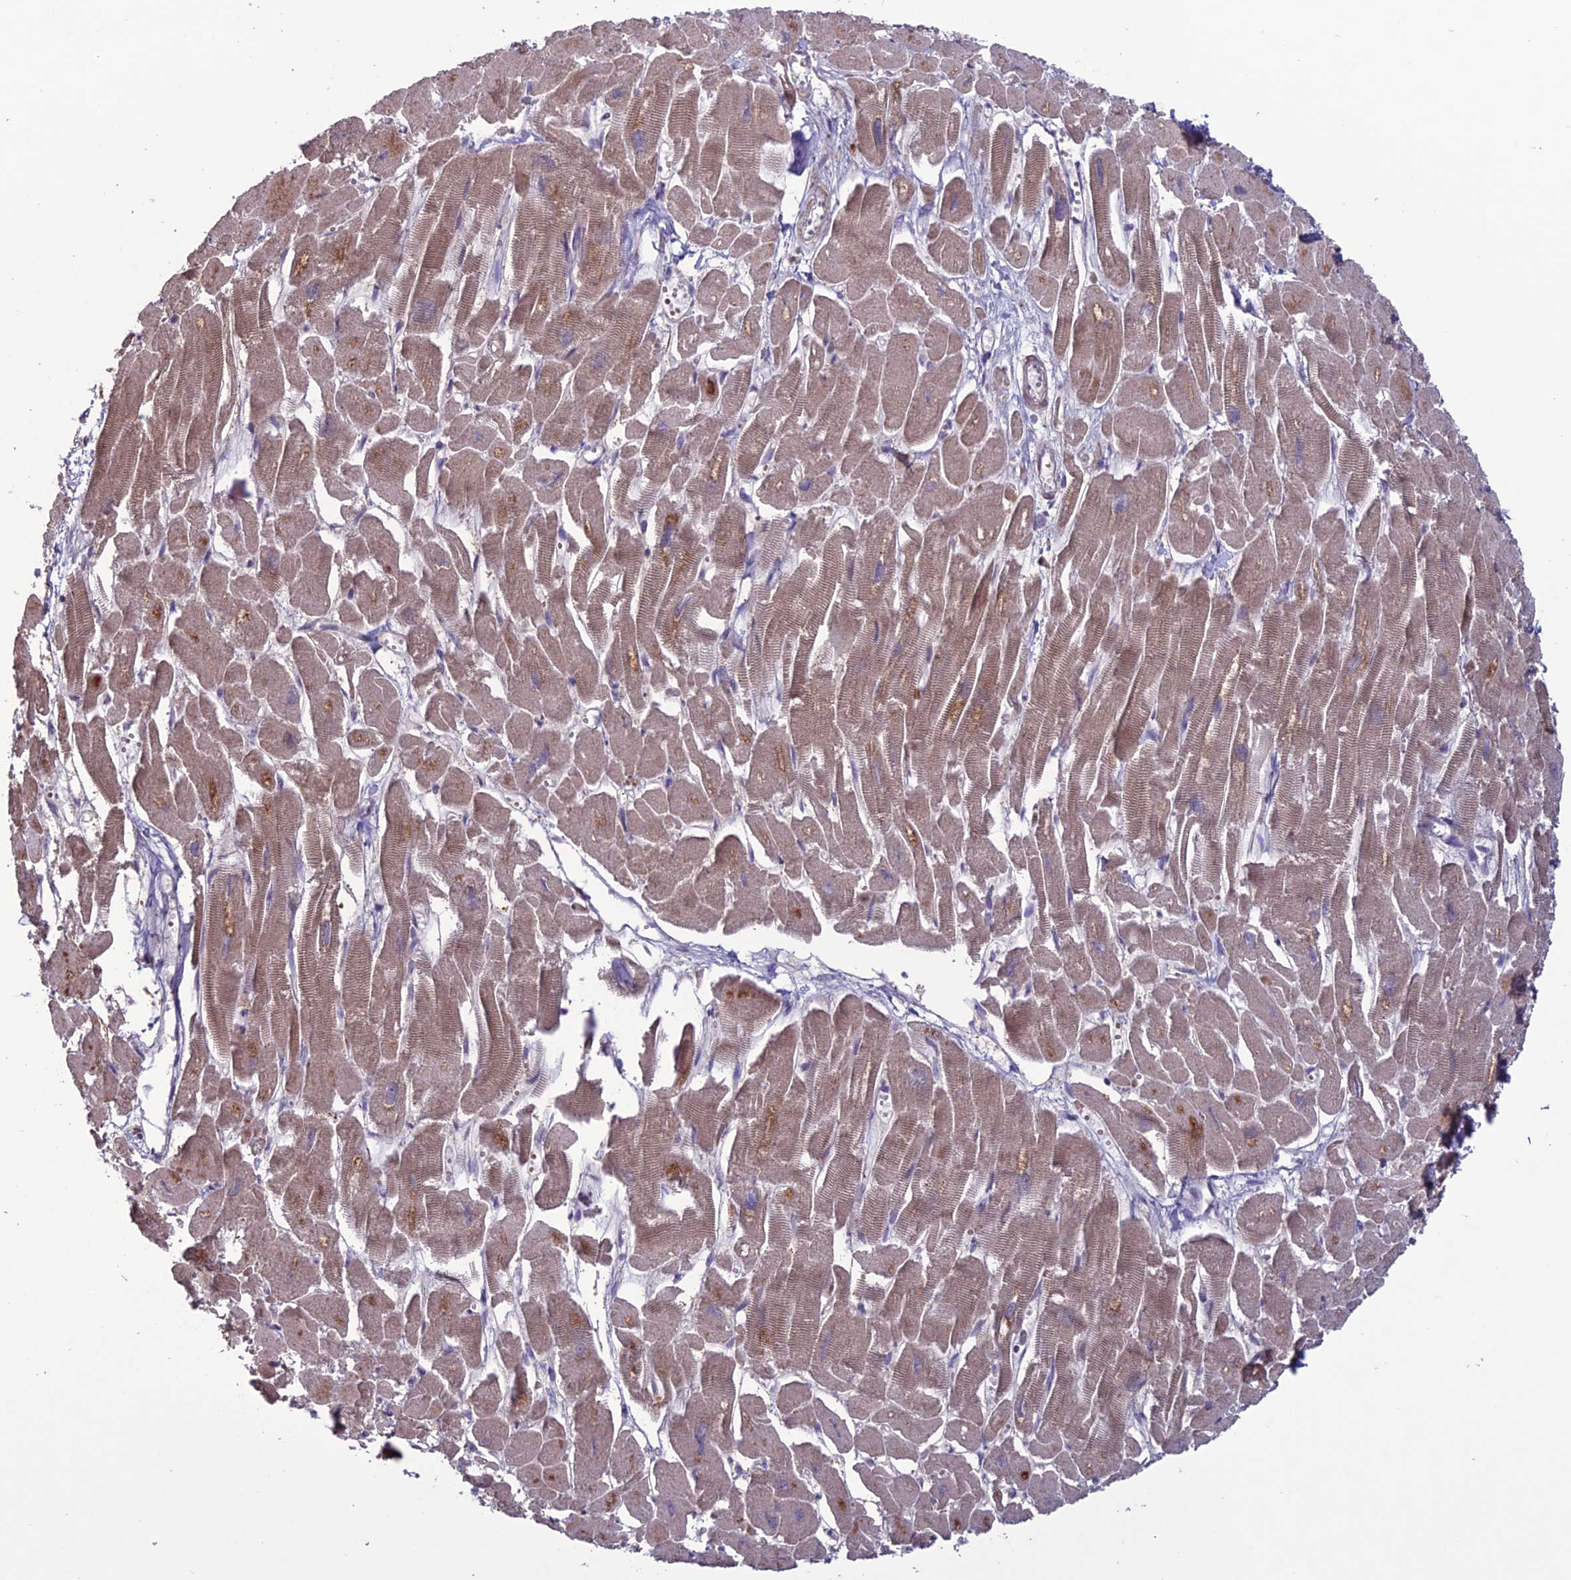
{"staining": {"intensity": "moderate", "quantity": ">75%", "location": "cytoplasmic/membranous"}, "tissue": "heart muscle", "cell_type": "Cardiomyocytes", "image_type": "normal", "snomed": [{"axis": "morphology", "description": "Normal tissue, NOS"}, {"axis": "topography", "description": "Heart"}], "caption": "Brown immunohistochemical staining in benign human heart muscle shows moderate cytoplasmic/membranous staining in about >75% of cardiomyocytes.", "gene": "C2orf76", "patient": {"sex": "male", "age": 54}}